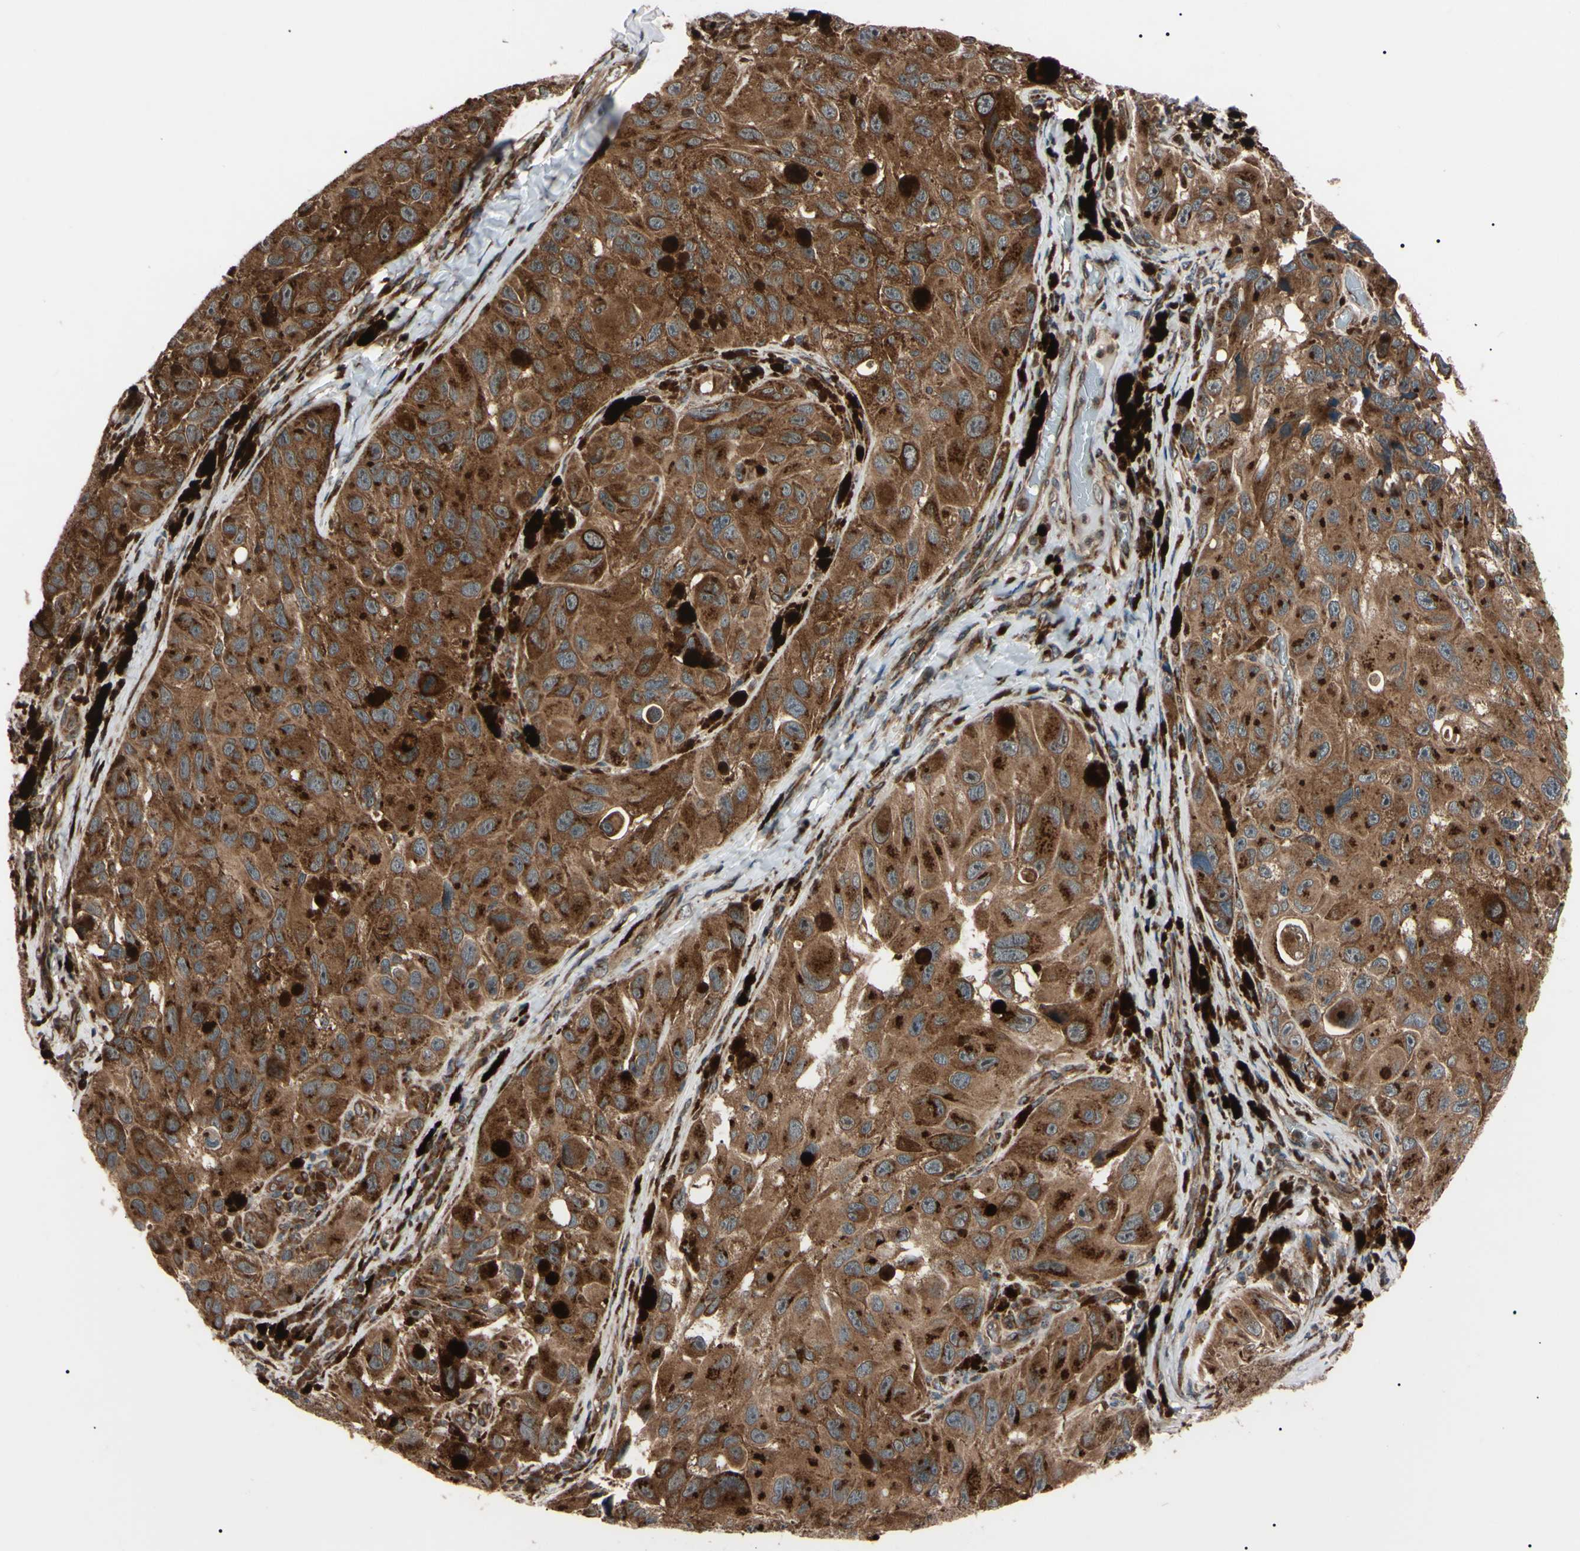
{"staining": {"intensity": "strong", "quantity": ">75%", "location": "cytoplasmic/membranous"}, "tissue": "melanoma", "cell_type": "Tumor cells", "image_type": "cancer", "snomed": [{"axis": "morphology", "description": "Malignant melanoma, NOS"}, {"axis": "topography", "description": "Skin"}], "caption": "Strong cytoplasmic/membranous protein staining is identified in approximately >75% of tumor cells in malignant melanoma.", "gene": "GUCY1B1", "patient": {"sex": "female", "age": 73}}